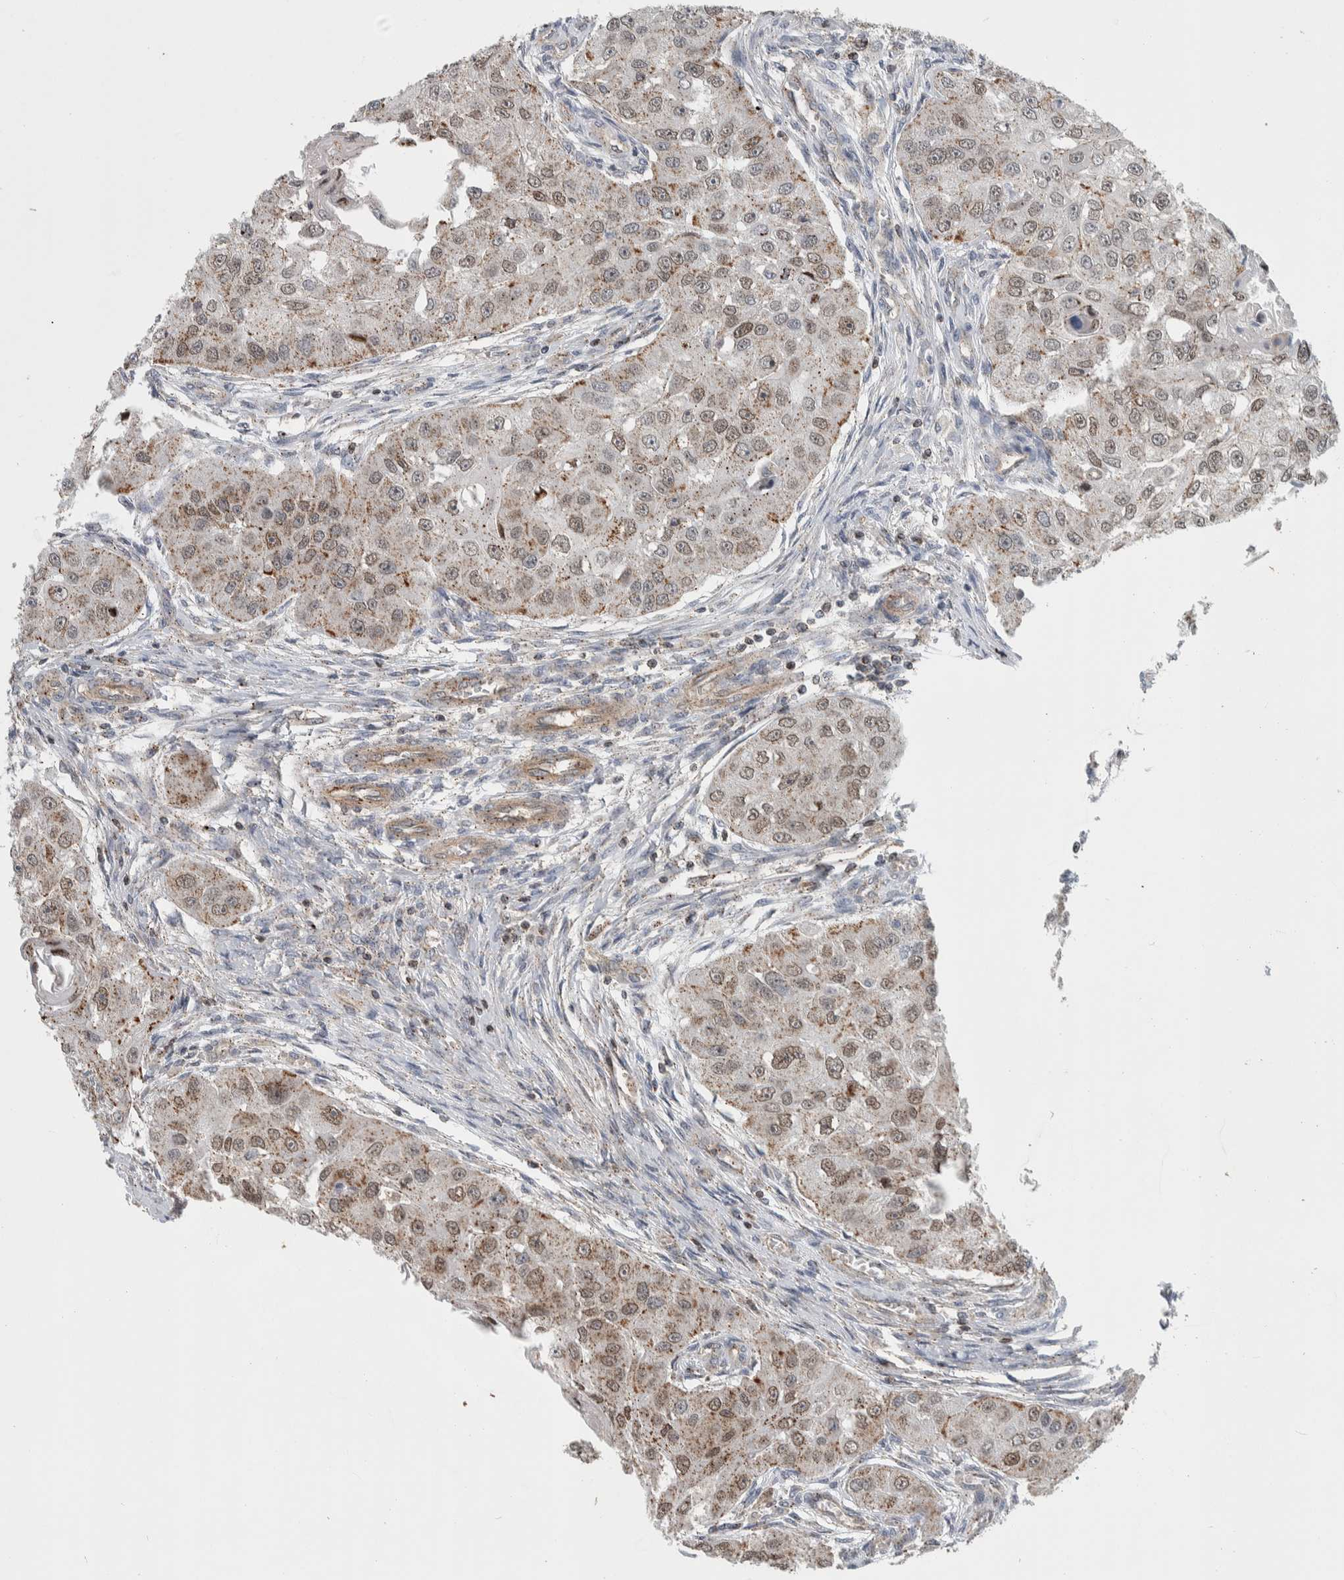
{"staining": {"intensity": "weak", "quantity": ">75%", "location": "cytoplasmic/membranous,nuclear"}, "tissue": "head and neck cancer", "cell_type": "Tumor cells", "image_type": "cancer", "snomed": [{"axis": "morphology", "description": "Normal tissue, NOS"}, {"axis": "morphology", "description": "Squamous cell carcinoma, NOS"}, {"axis": "topography", "description": "Skeletal muscle"}, {"axis": "topography", "description": "Head-Neck"}], "caption": "Head and neck cancer (squamous cell carcinoma) stained with a brown dye displays weak cytoplasmic/membranous and nuclear positive expression in about >75% of tumor cells.", "gene": "MSL1", "patient": {"sex": "male", "age": 51}}